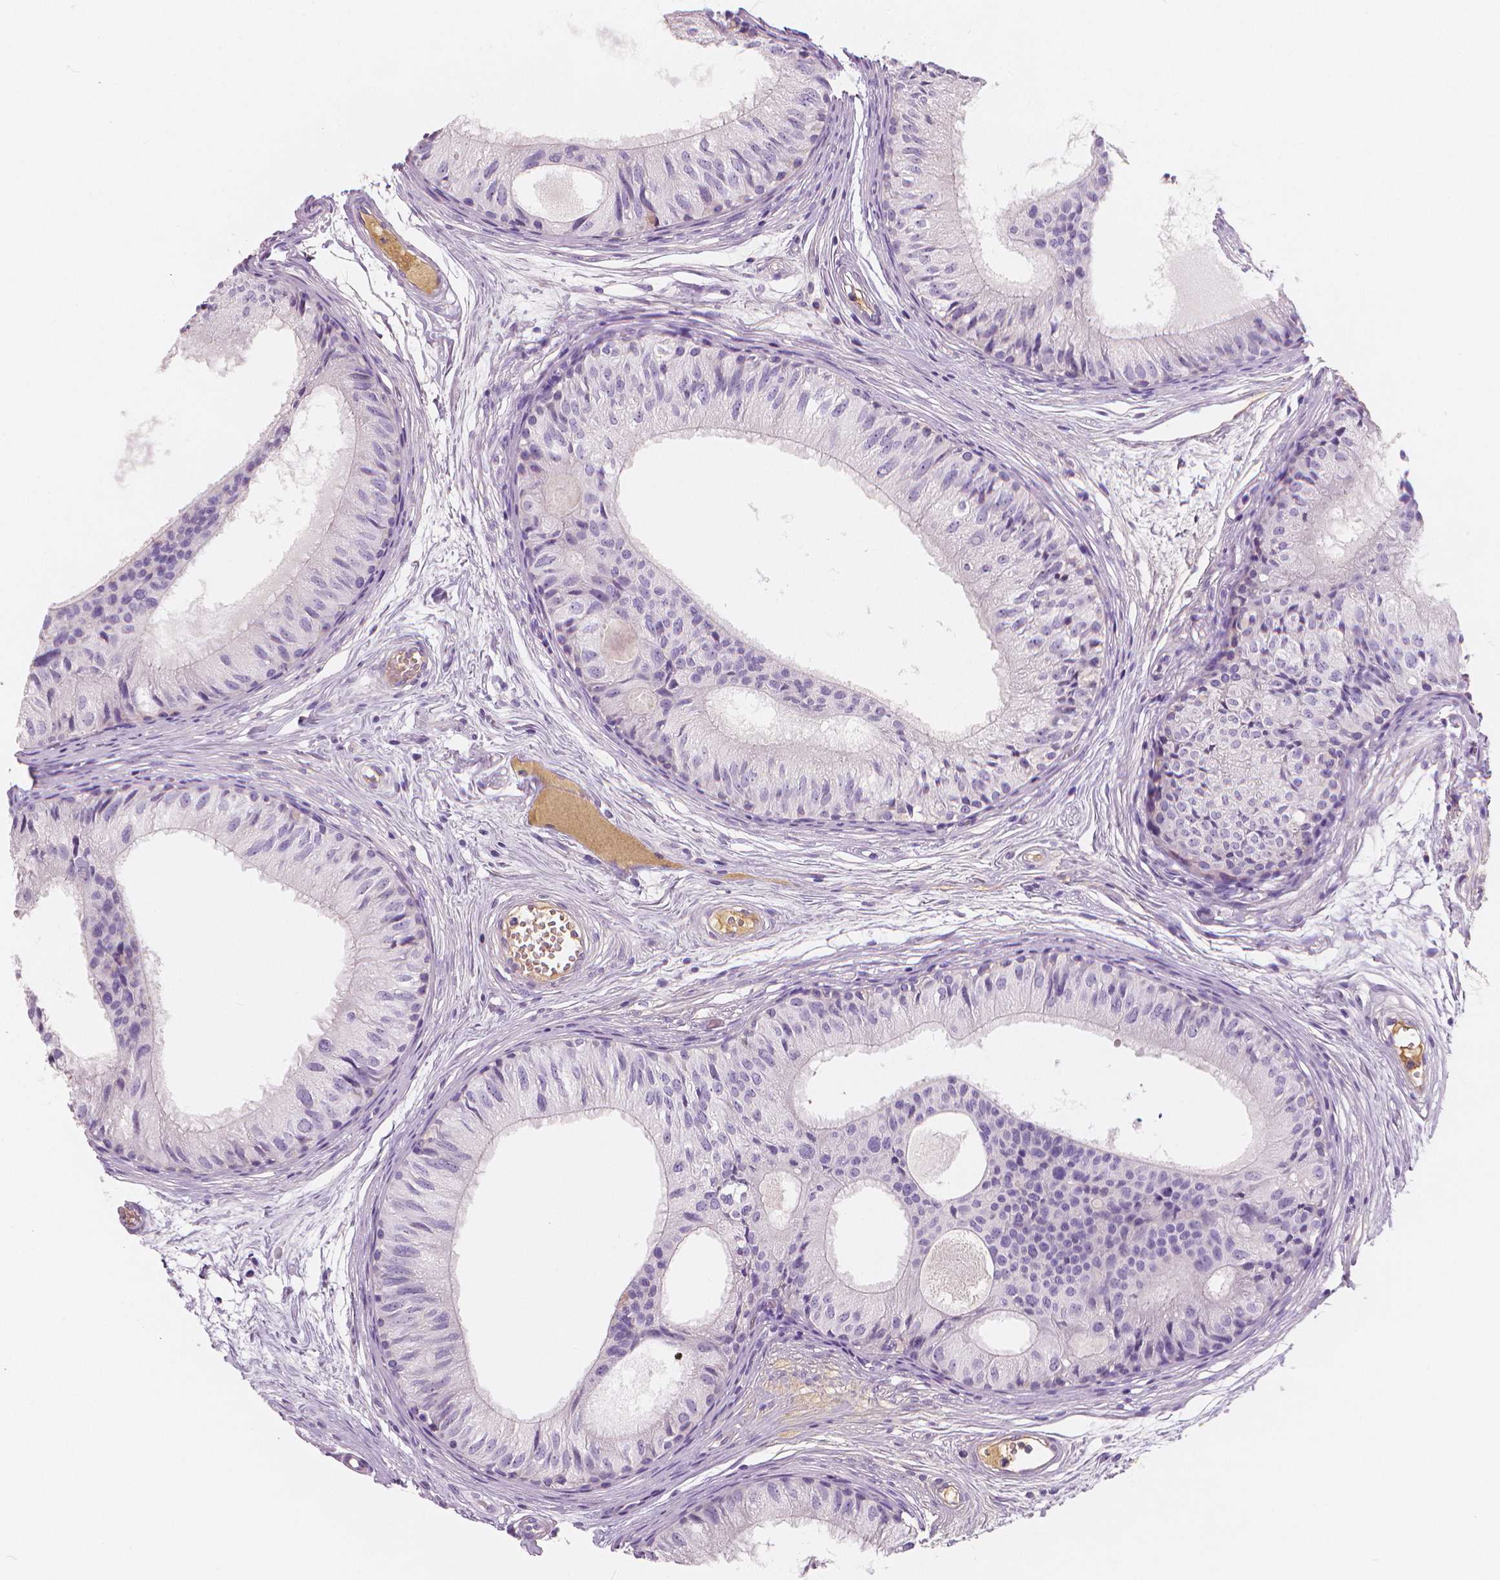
{"staining": {"intensity": "negative", "quantity": "none", "location": "none"}, "tissue": "epididymis", "cell_type": "Glandular cells", "image_type": "normal", "snomed": [{"axis": "morphology", "description": "Normal tissue, NOS"}, {"axis": "topography", "description": "Epididymis"}], "caption": "This micrograph is of benign epididymis stained with immunohistochemistry (IHC) to label a protein in brown with the nuclei are counter-stained blue. There is no staining in glandular cells.", "gene": "APOA4", "patient": {"sex": "male", "age": 25}}